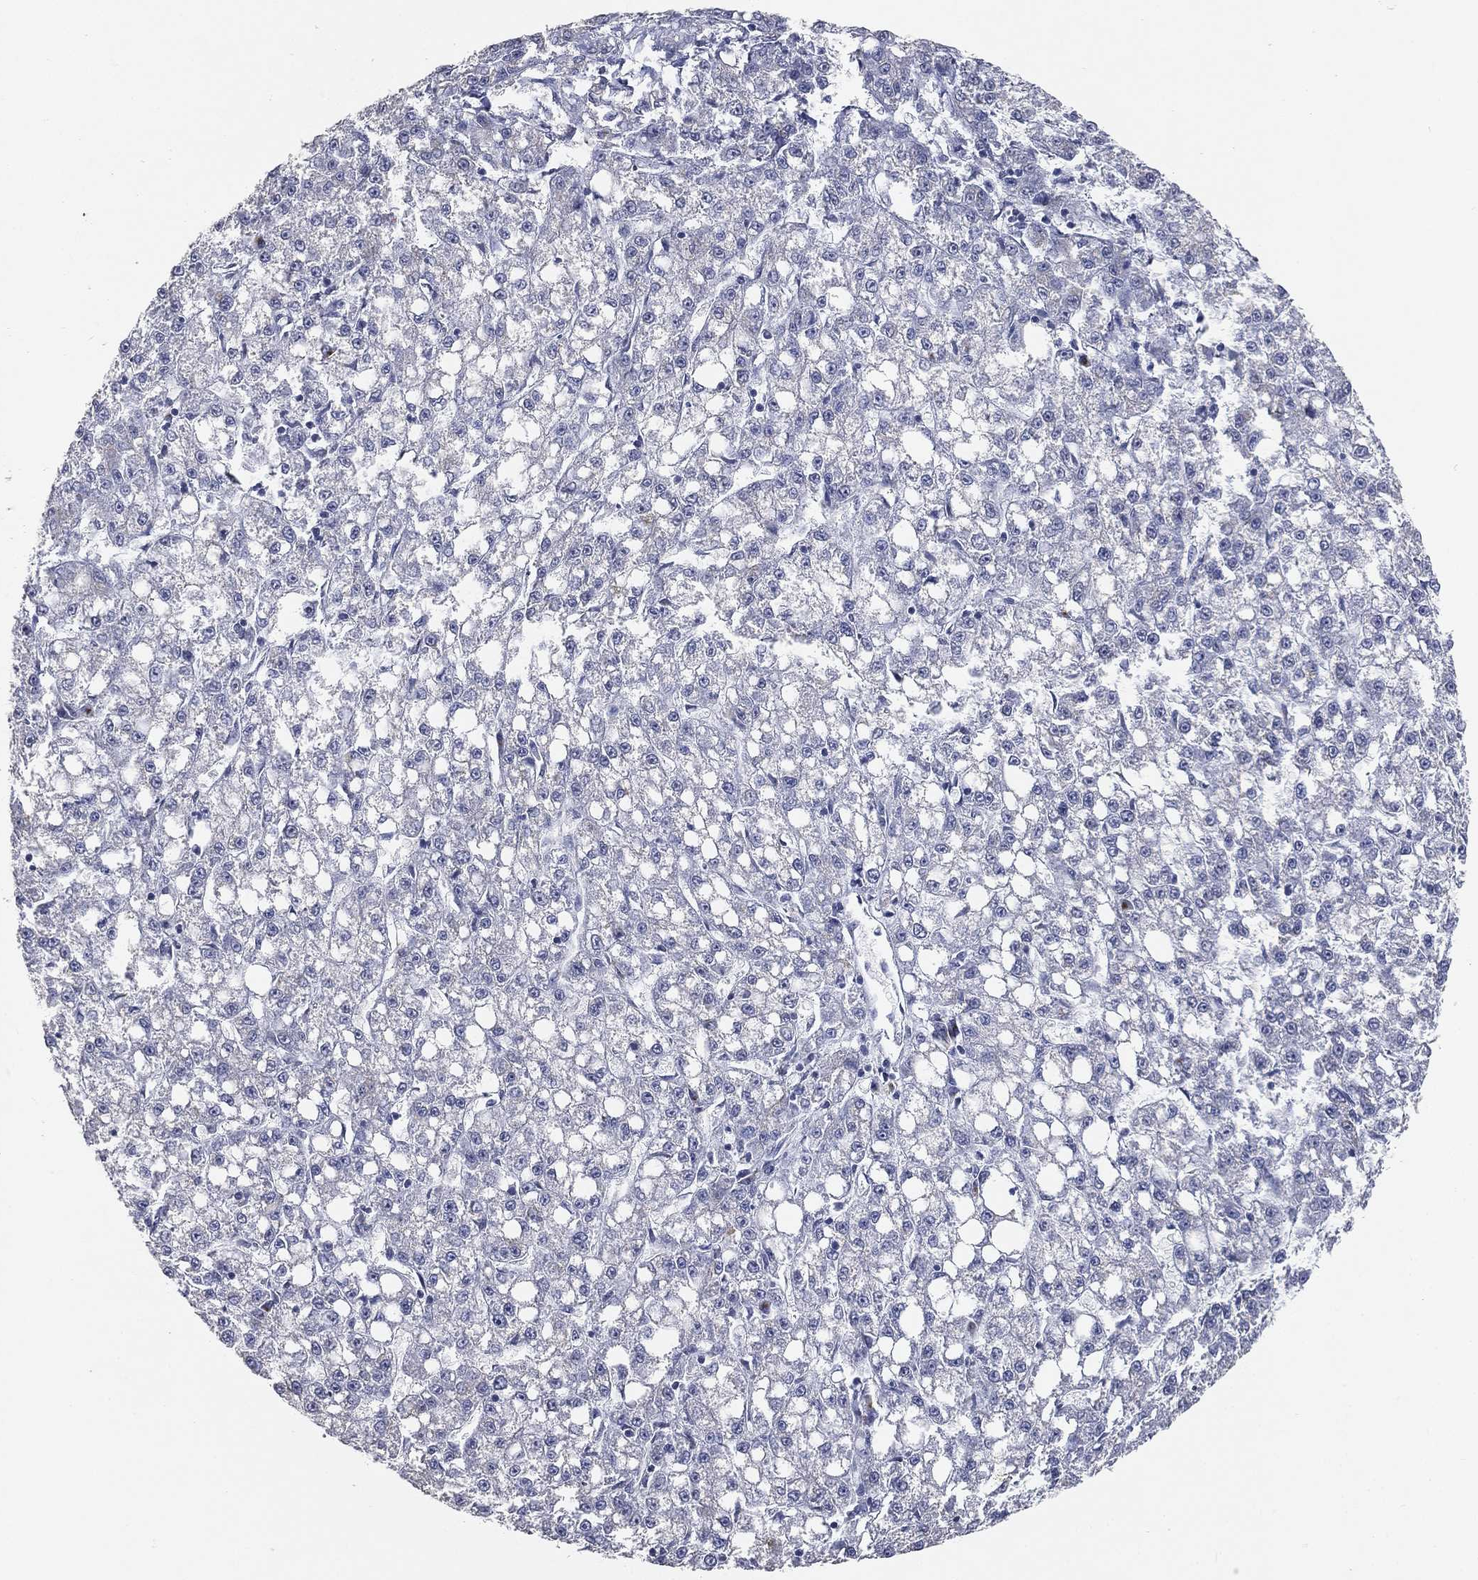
{"staining": {"intensity": "negative", "quantity": "none", "location": "none"}, "tissue": "liver cancer", "cell_type": "Tumor cells", "image_type": "cancer", "snomed": [{"axis": "morphology", "description": "Carcinoma, Hepatocellular, NOS"}, {"axis": "topography", "description": "Liver"}], "caption": "Tumor cells show no significant protein positivity in liver cancer (hepatocellular carcinoma).", "gene": "TICAM1", "patient": {"sex": "female", "age": 65}}